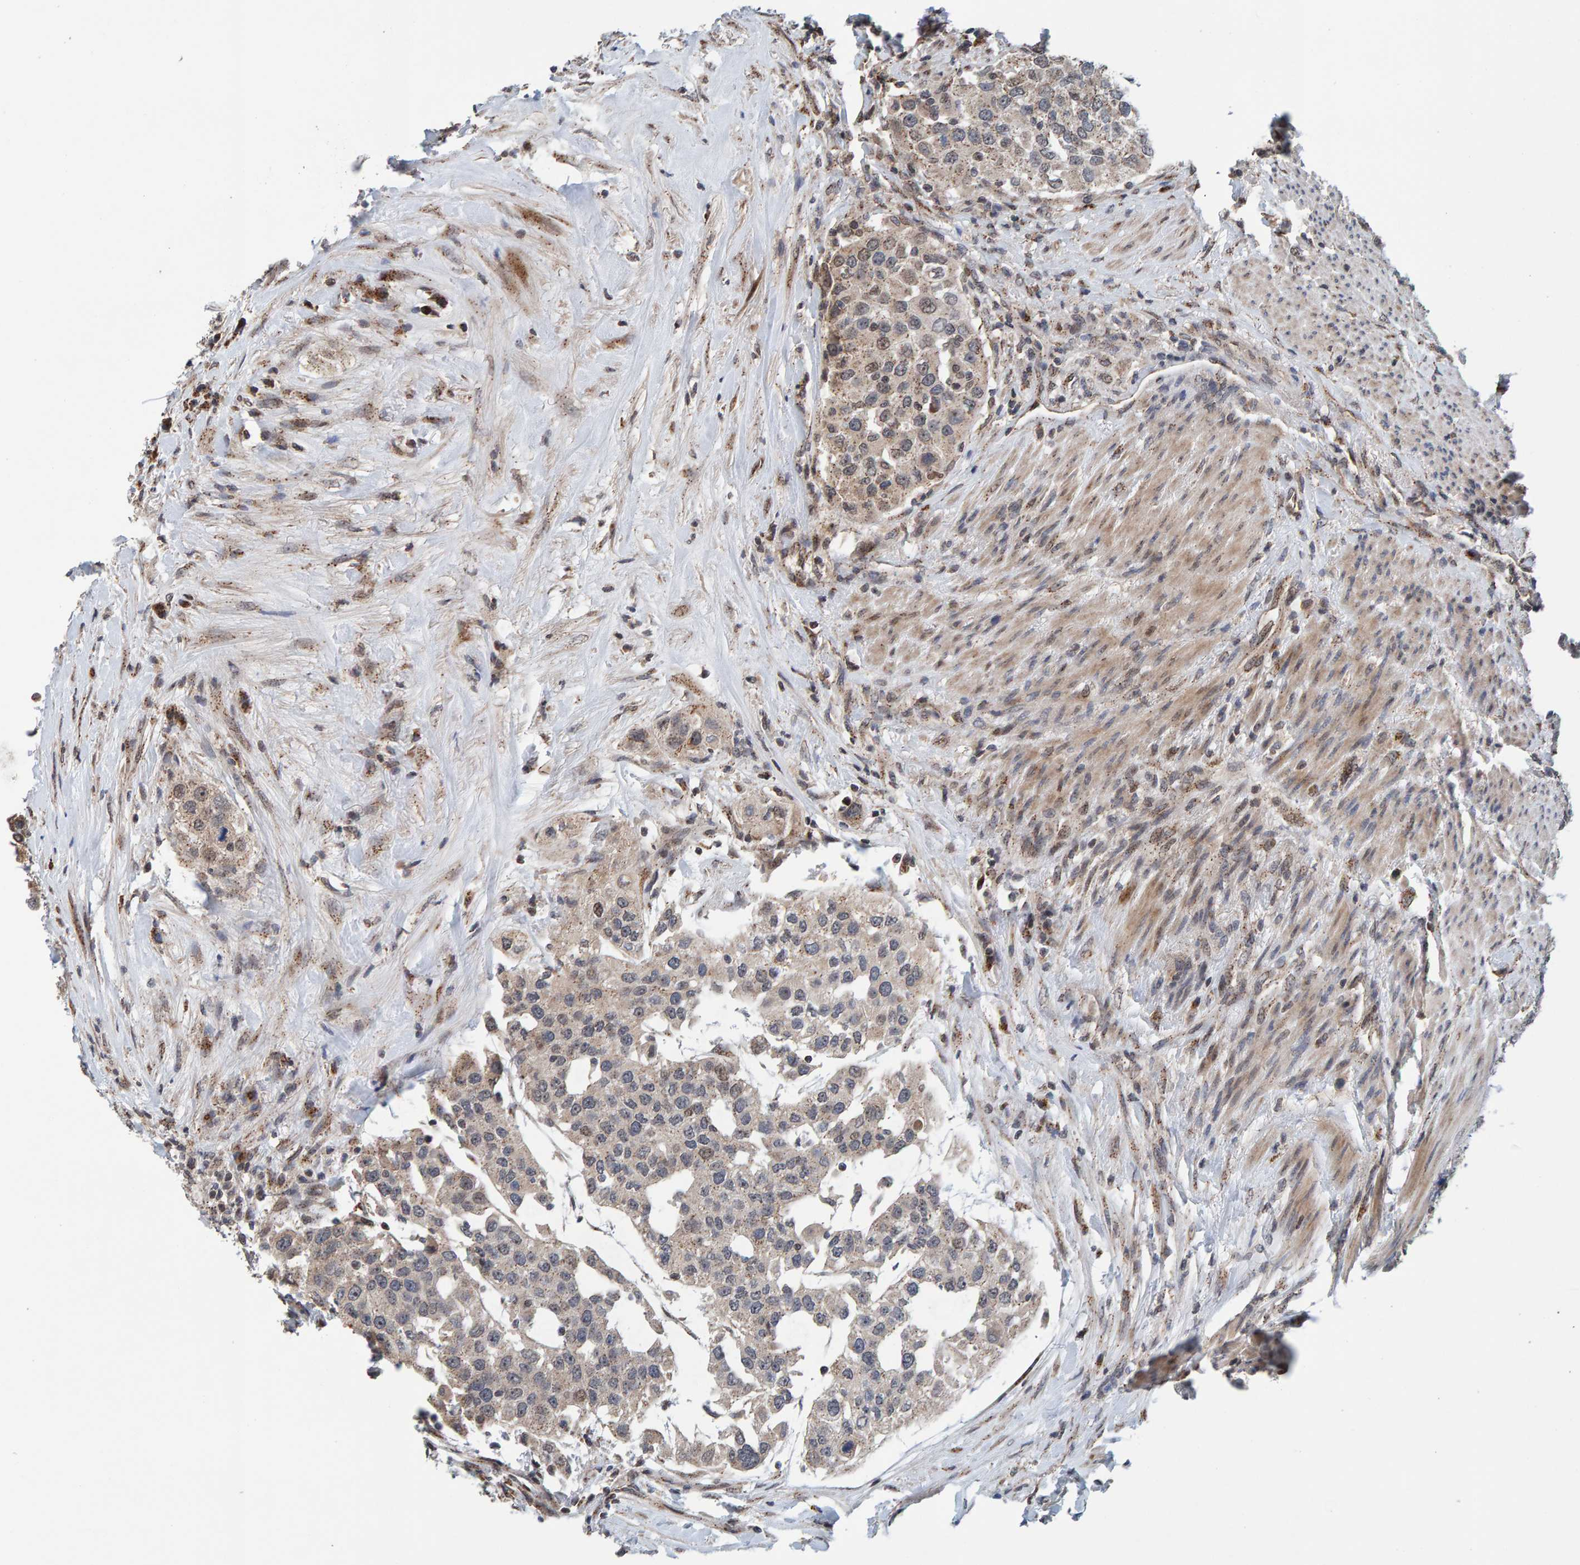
{"staining": {"intensity": "weak", "quantity": "<25%", "location": "cytoplasmic/membranous,nuclear"}, "tissue": "urothelial cancer", "cell_type": "Tumor cells", "image_type": "cancer", "snomed": [{"axis": "morphology", "description": "Urothelial carcinoma, High grade"}, {"axis": "topography", "description": "Urinary bladder"}], "caption": "Immunohistochemical staining of human urothelial cancer demonstrates no significant expression in tumor cells.", "gene": "CCDC25", "patient": {"sex": "female", "age": 80}}